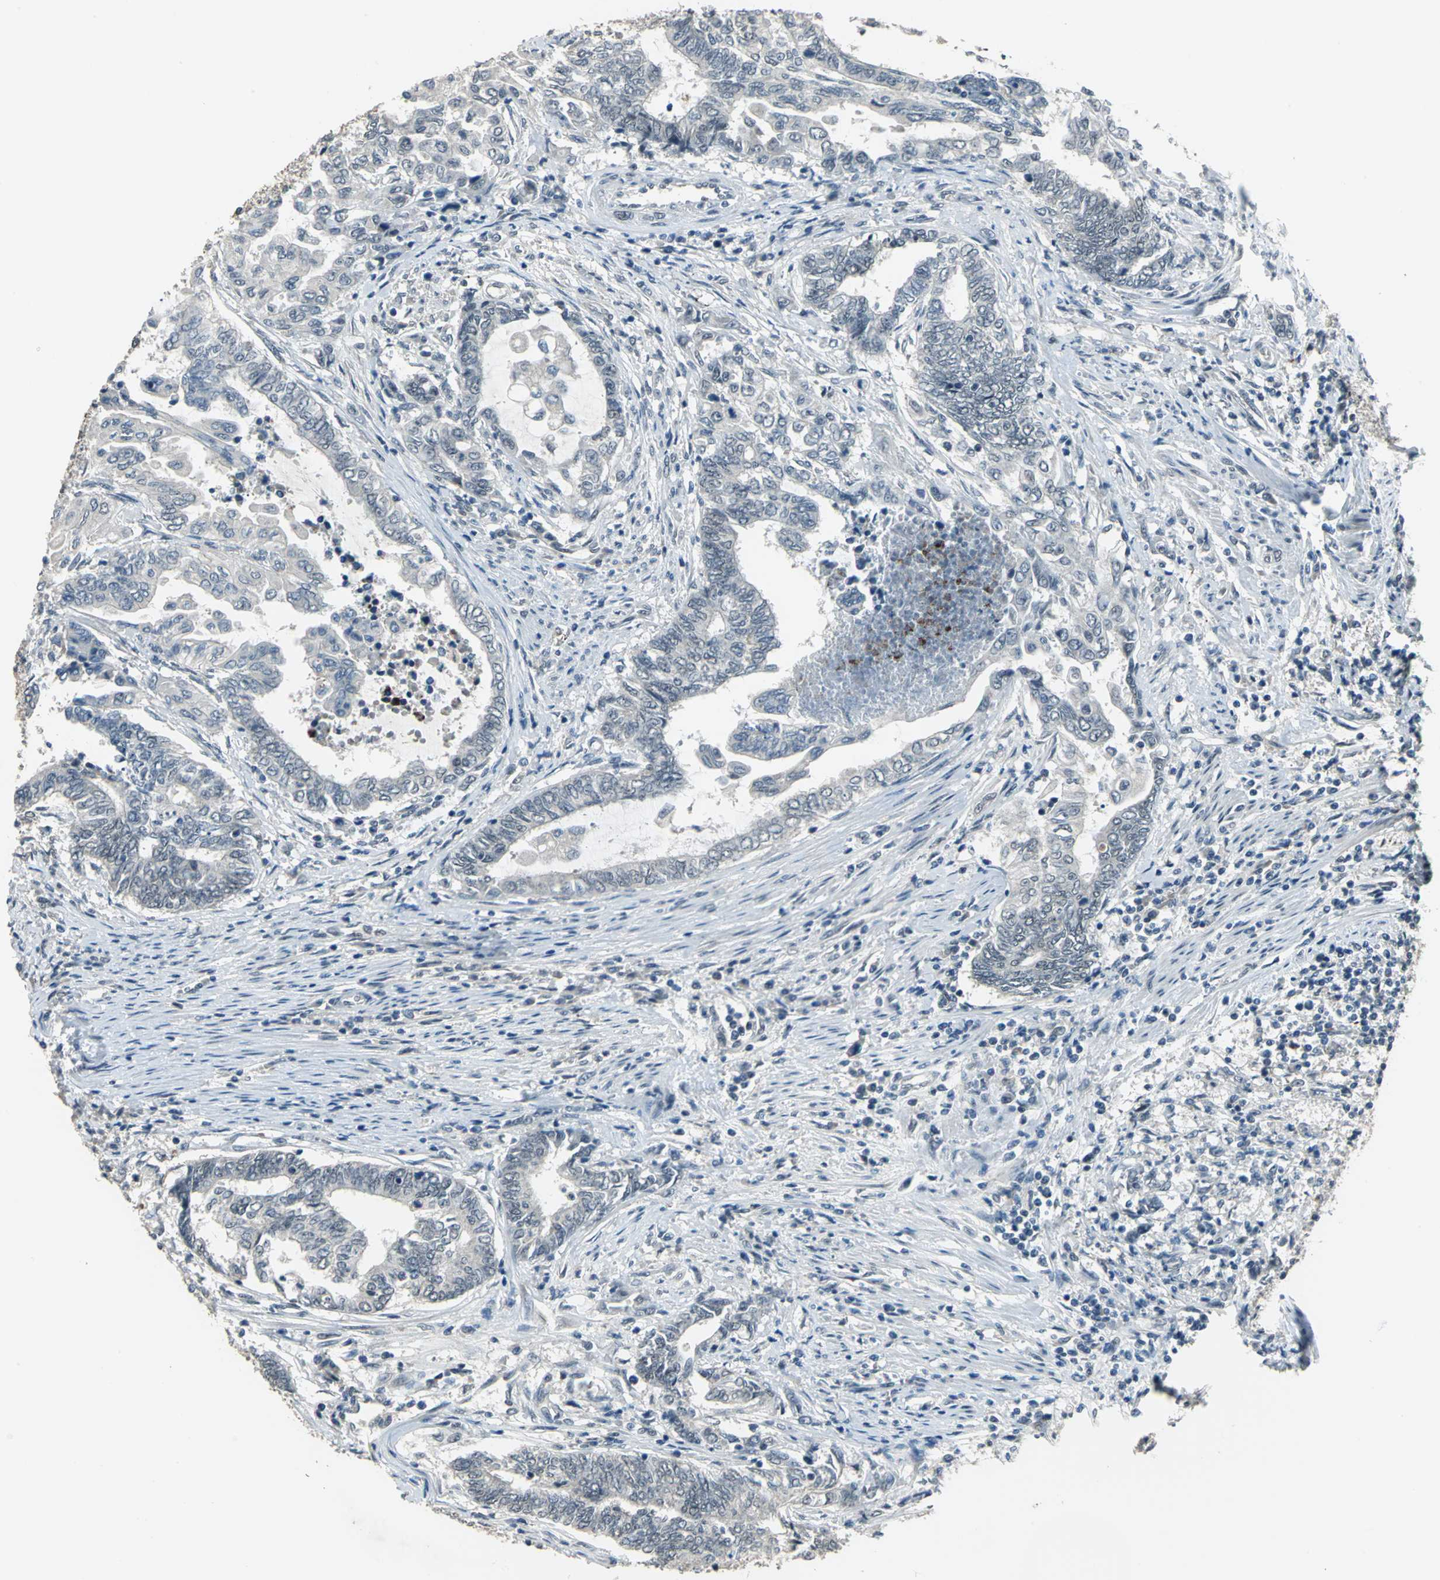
{"staining": {"intensity": "negative", "quantity": "none", "location": "none"}, "tissue": "endometrial cancer", "cell_type": "Tumor cells", "image_type": "cancer", "snomed": [{"axis": "morphology", "description": "Adenocarcinoma, NOS"}, {"axis": "topography", "description": "Uterus"}, {"axis": "topography", "description": "Endometrium"}], "caption": "A high-resolution photomicrograph shows immunohistochemistry (IHC) staining of endometrial cancer, which shows no significant staining in tumor cells. (DAB immunohistochemistry (IHC), high magnification).", "gene": "ELF2", "patient": {"sex": "female", "age": 70}}